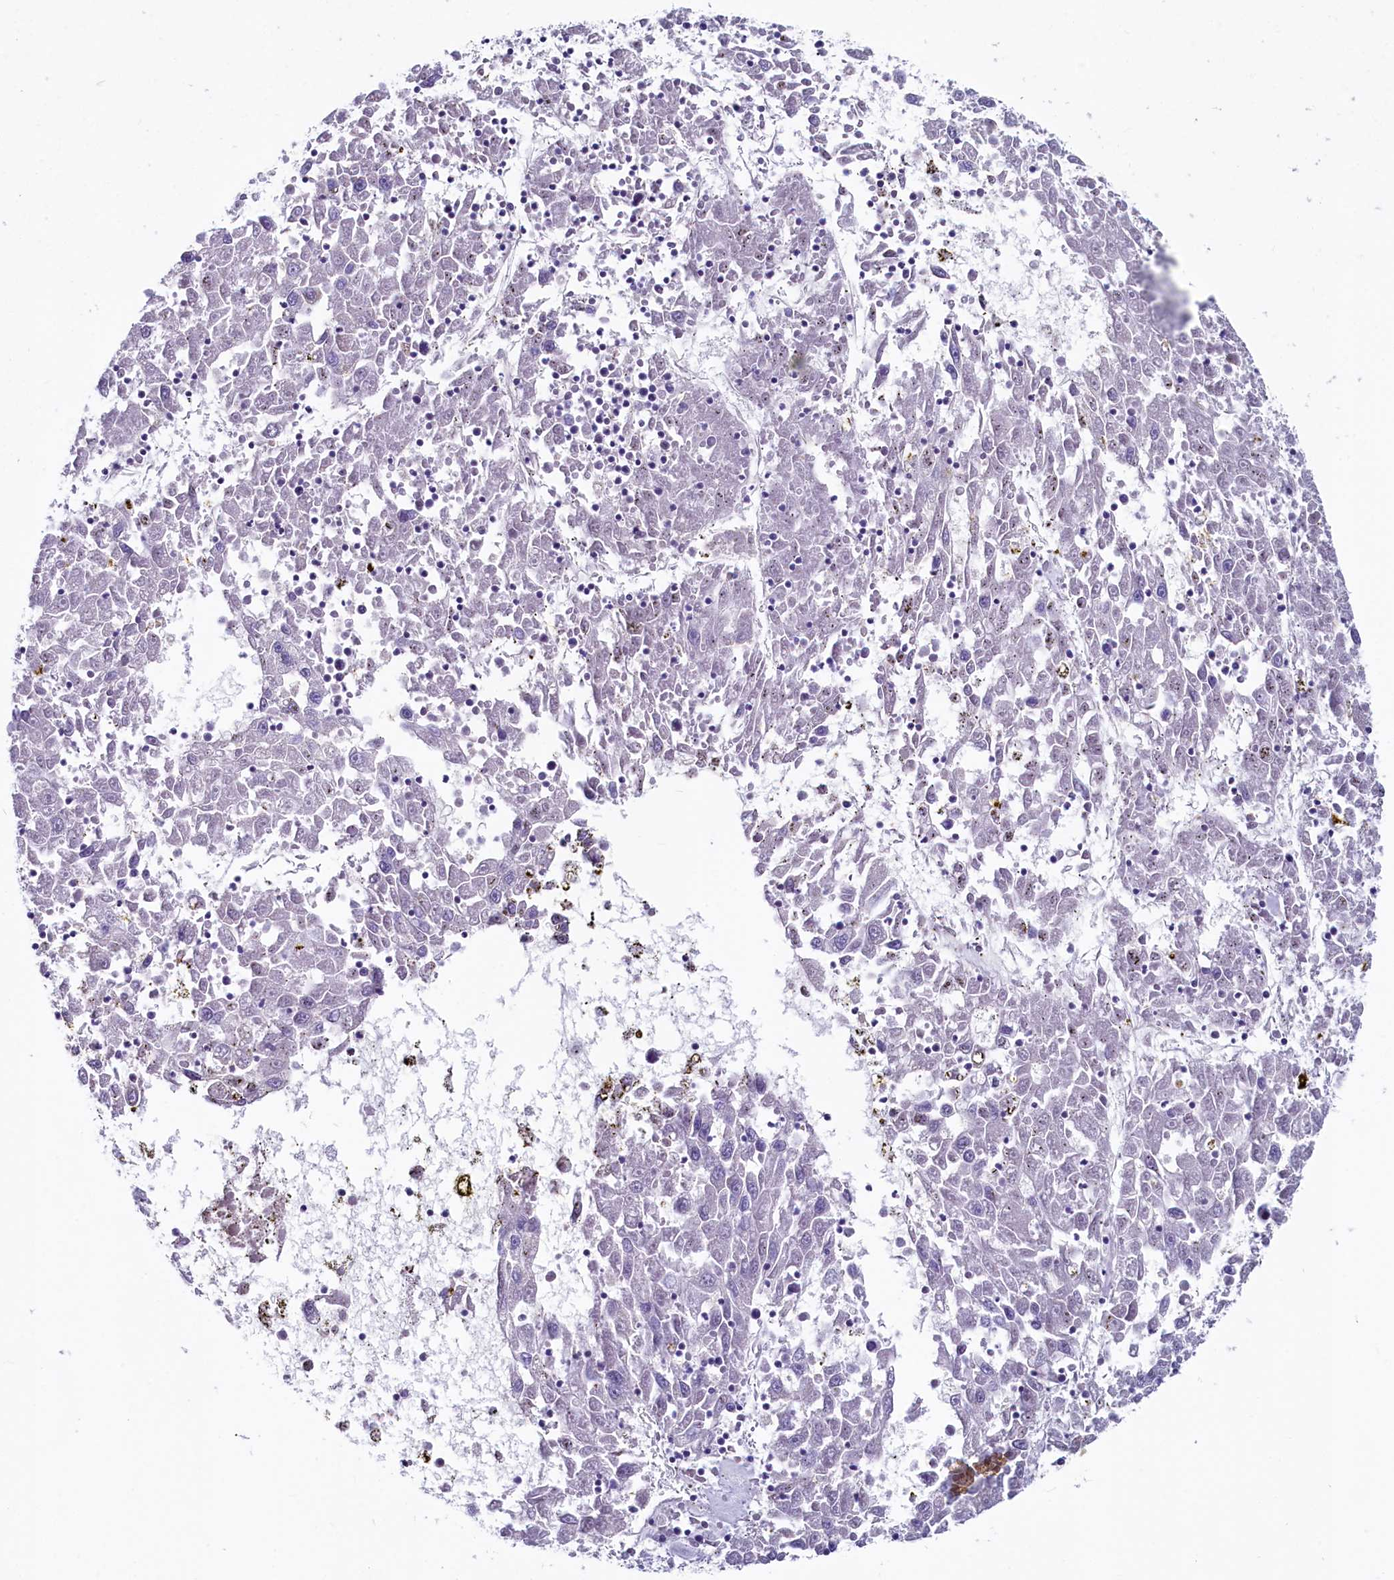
{"staining": {"intensity": "negative", "quantity": "none", "location": "none"}, "tissue": "liver cancer", "cell_type": "Tumor cells", "image_type": "cancer", "snomed": [{"axis": "morphology", "description": "Carcinoma, Hepatocellular, NOS"}, {"axis": "topography", "description": "Liver"}], "caption": "Liver cancer was stained to show a protein in brown. There is no significant expression in tumor cells.", "gene": "INSC", "patient": {"sex": "male", "age": 49}}